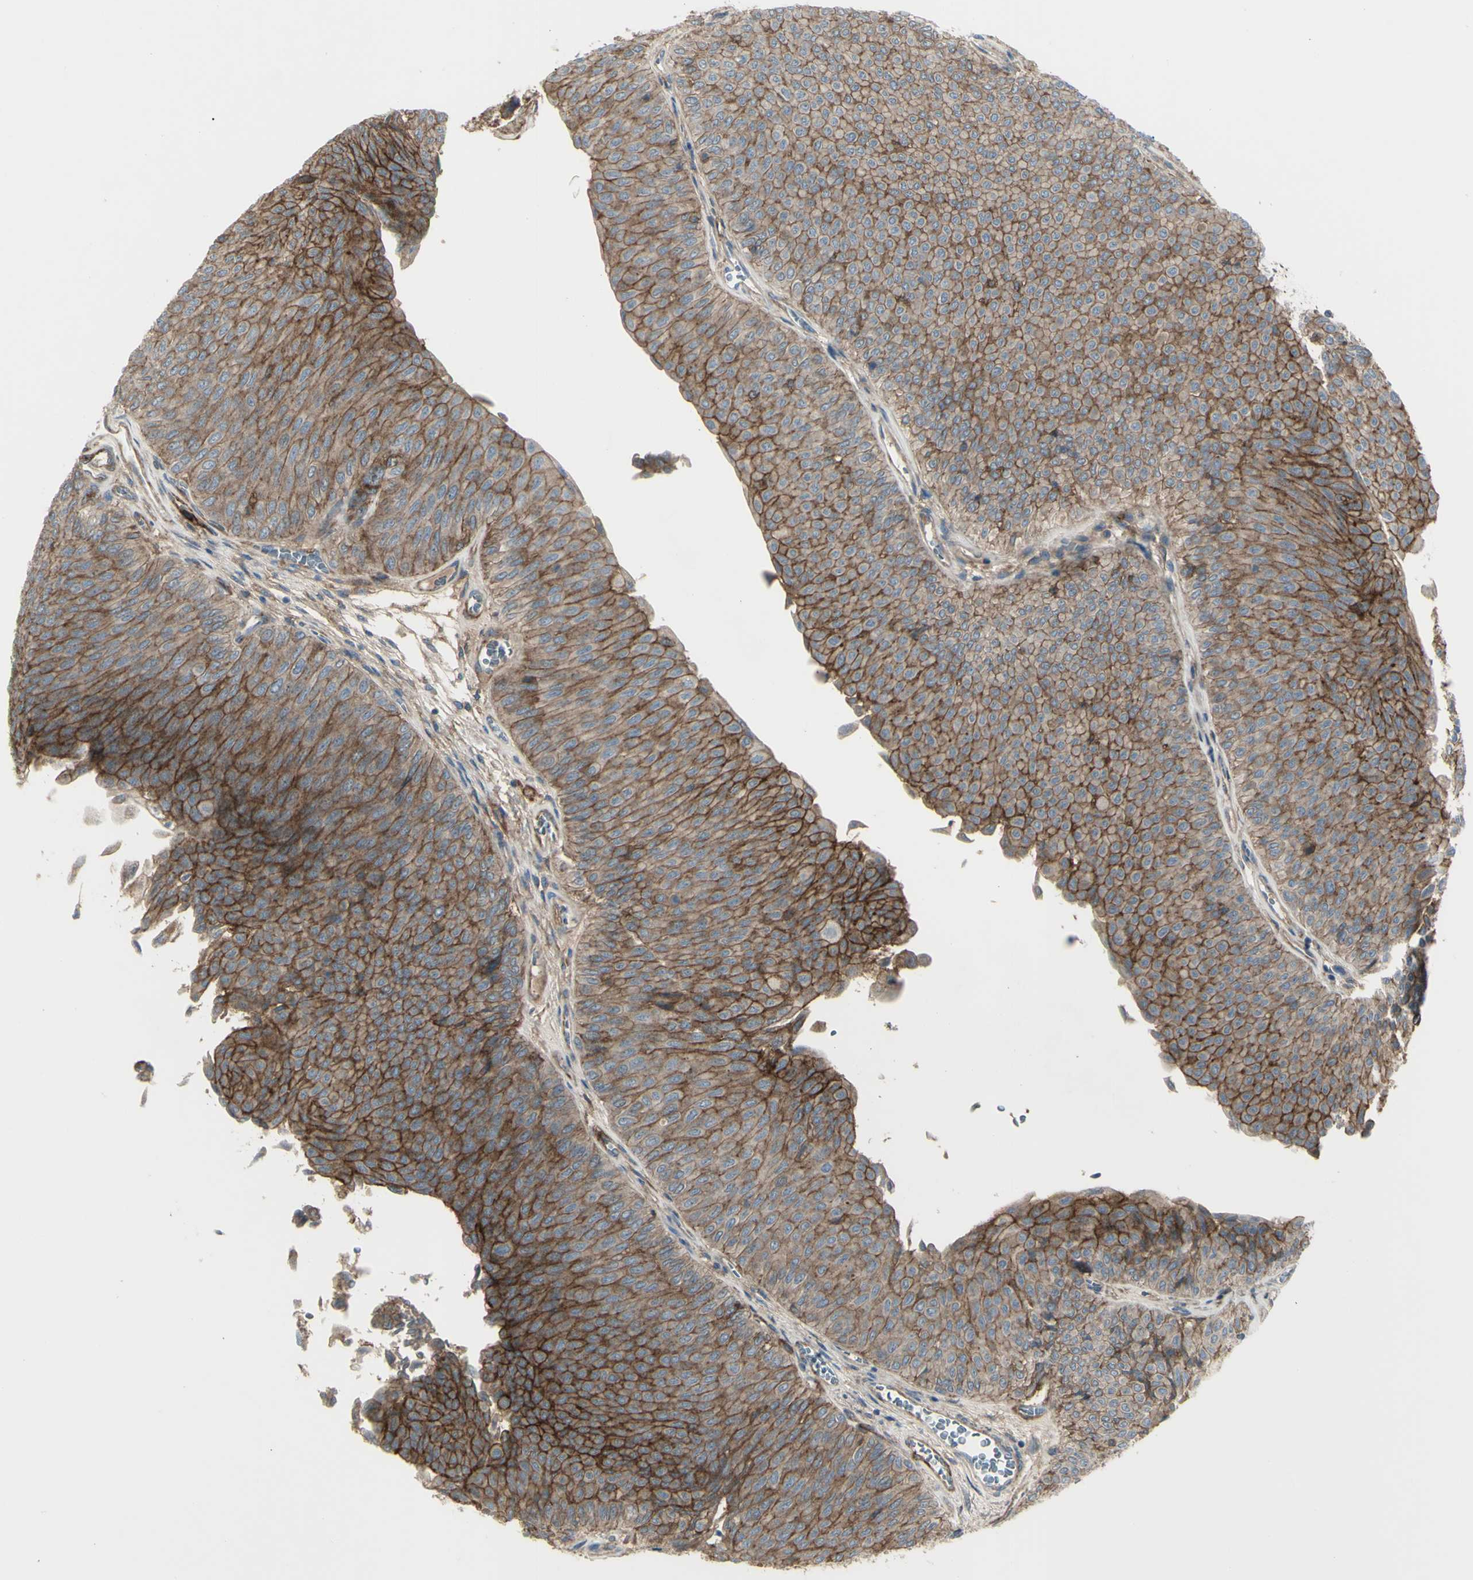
{"staining": {"intensity": "moderate", "quantity": ">75%", "location": "cytoplasmic/membranous"}, "tissue": "urothelial cancer", "cell_type": "Tumor cells", "image_type": "cancer", "snomed": [{"axis": "morphology", "description": "Urothelial carcinoma, Low grade"}, {"axis": "topography", "description": "Urinary bladder"}], "caption": "Moderate cytoplasmic/membranous expression is identified in approximately >75% of tumor cells in urothelial carcinoma (low-grade).", "gene": "CD276", "patient": {"sex": "male", "age": 78}}